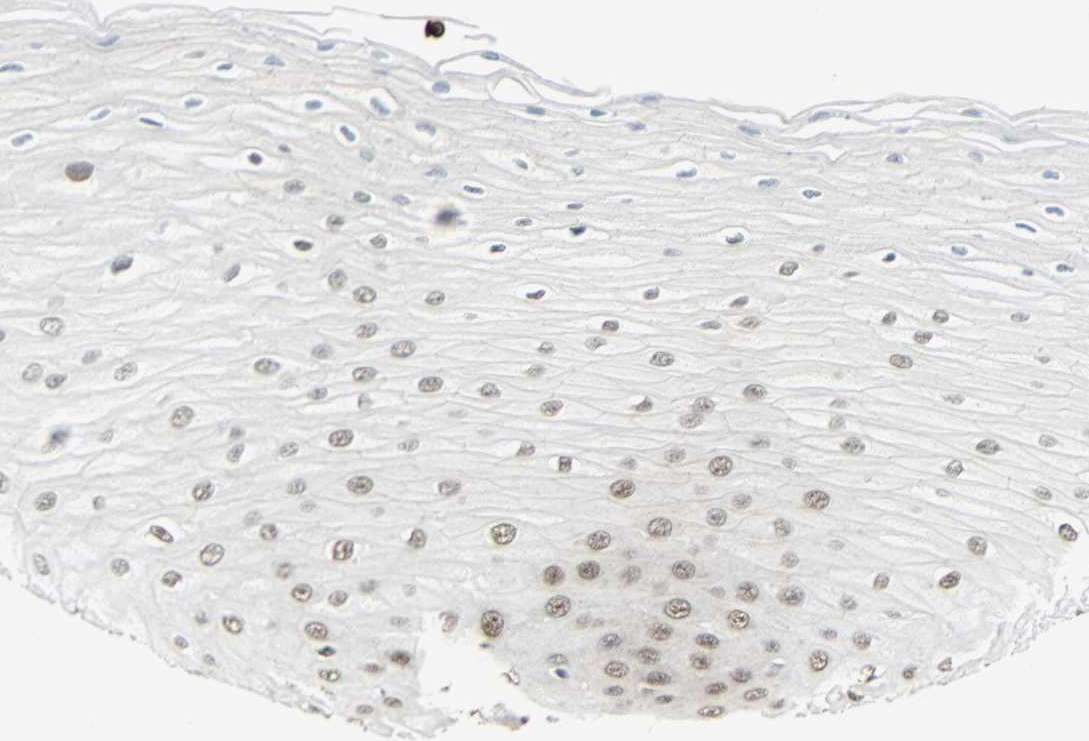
{"staining": {"intensity": "weak", "quantity": "25%-75%", "location": "nuclear"}, "tissue": "esophagus", "cell_type": "Squamous epithelial cells", "image_type": "normal", "snomed": [{"axis": "morphology", "description": "Normal tissue, NOS"}, {"axis": "morphology", "description": "Squamous cell carcinoma, NOS"}, {"axis": "topography", "description": "Esophagus"}], "caption": "The immunohistochemical stain highlights weak nuclear positivity in squamous epithelial cells of unremarkable esophagus.", "gene": "NELFE", "patient": {"sex": "male", "age": 65}}